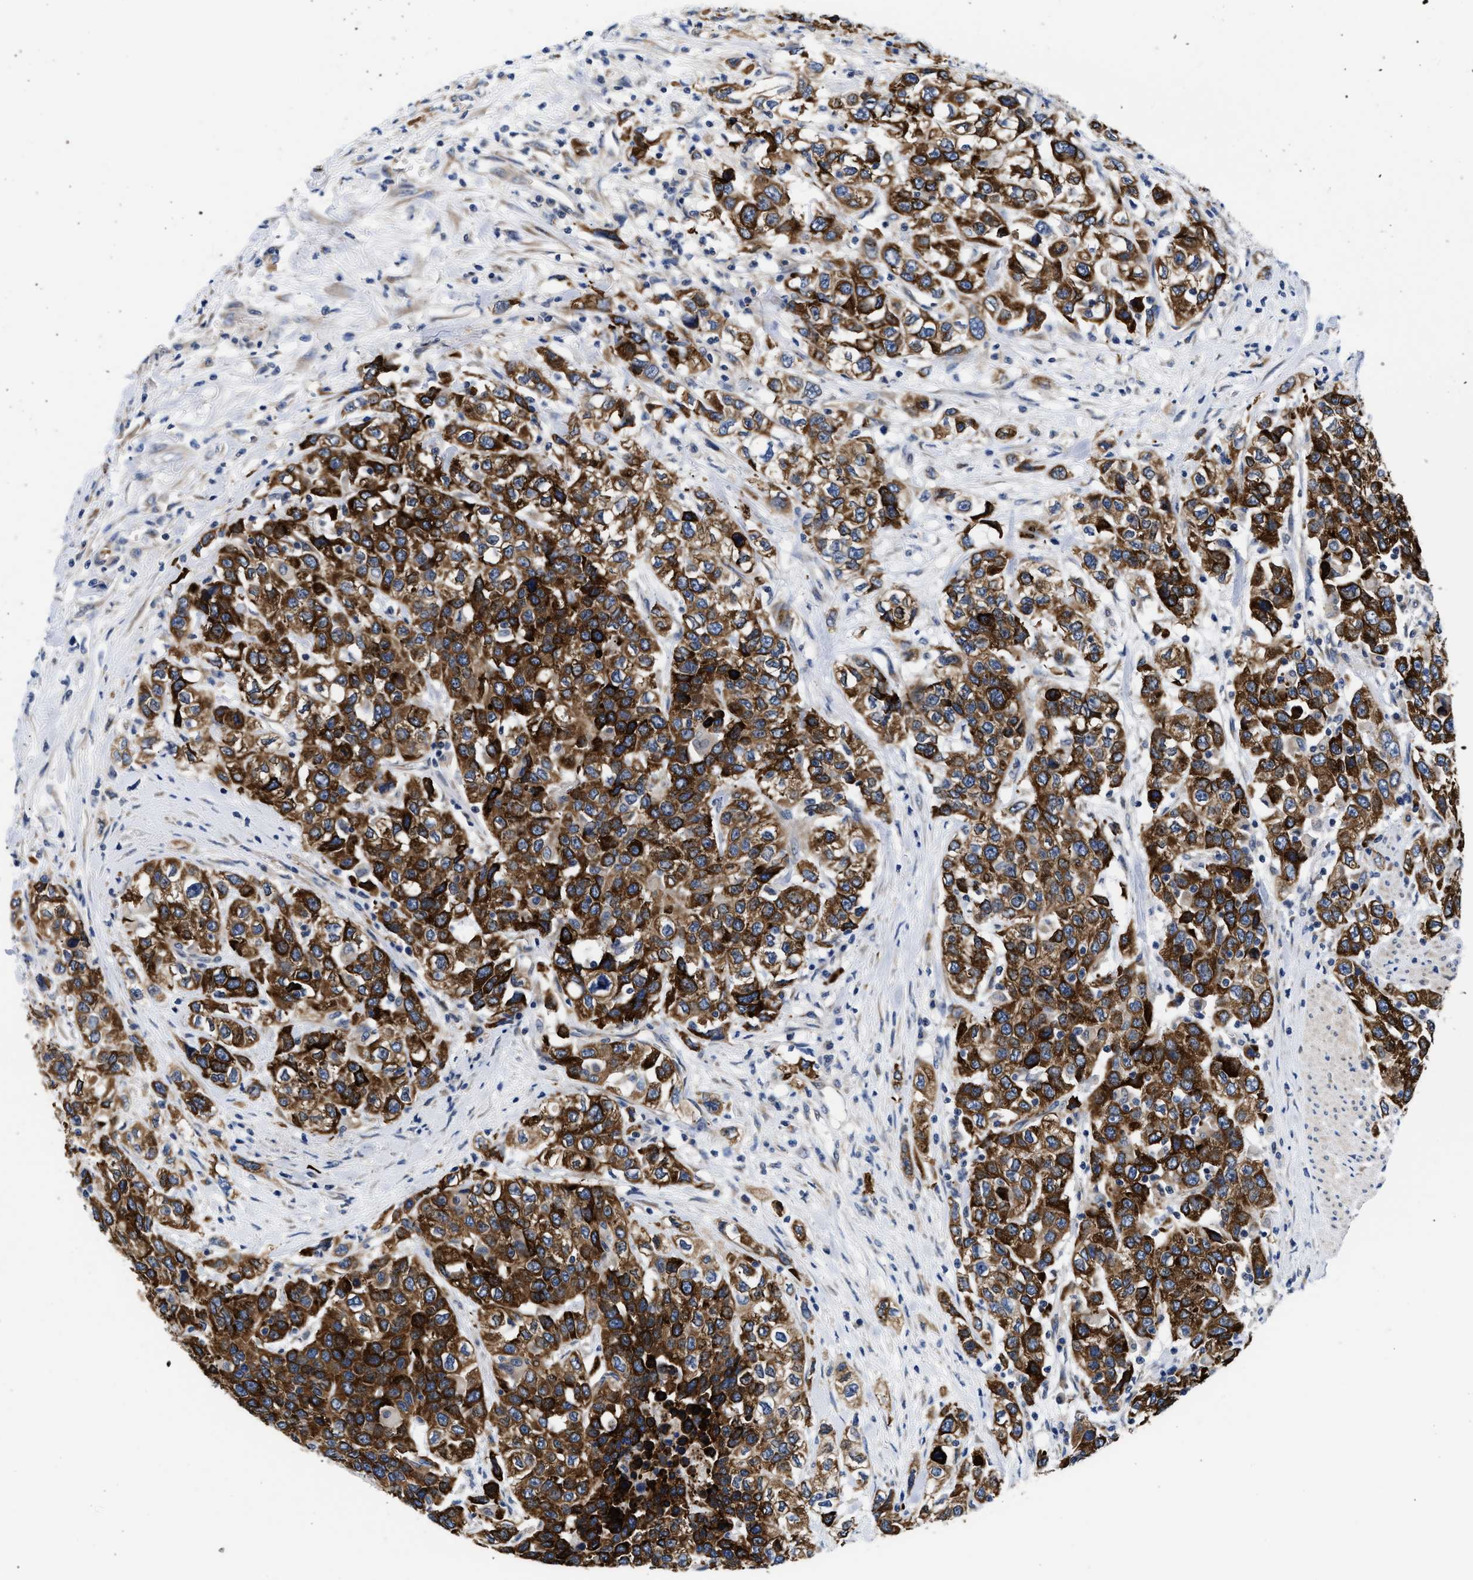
{"staining": {"intensity": "strong", "quantity": ">75%", "location": "cytoplasmic/membranous"}, "tissue": "urothelial cancer", "cell_type": "Tumor cells", "image_type": "cancer", "snomed": [{"axis": "morphology", "description": "Urothelial carcinoma, High grade"}, {"axis": "topography", "description": "Urinary bladder"}], "caption": "Immunohistochemical staining of urothelial cancer reveals strong cytoplasmic/membranous protein staining in approximately >75% of tumor cells. (Stains: DAB in brown, nuclei in blue, Microscopy: brightfield microscopy at high magnification).", "gene": "RINT1", "patient": {"sex": "female", "age": 80}}